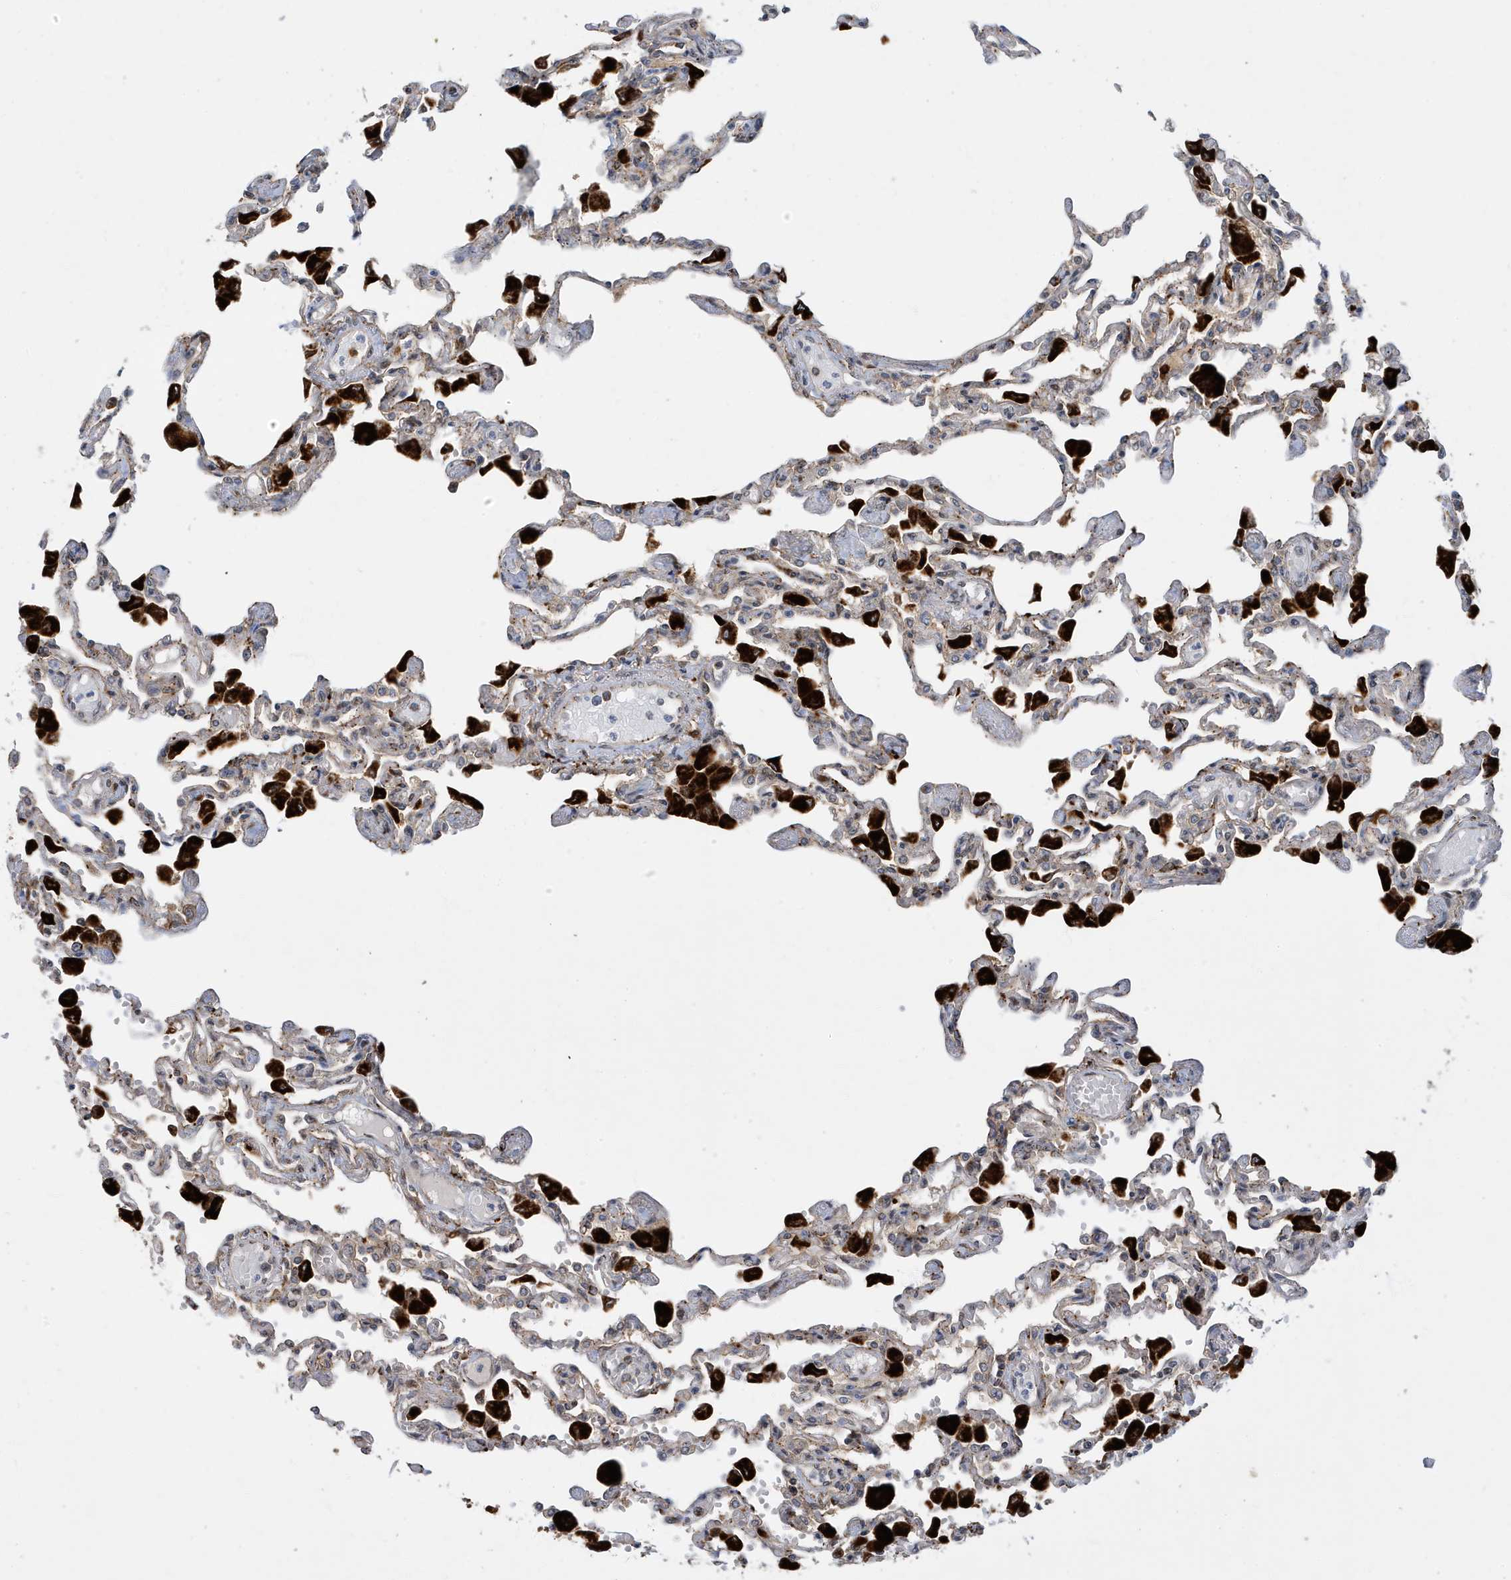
{"staining": {"intensity": "negative", "quantity": "none", "location": "none"}, "tissue": "lung", "cell_type": "Alveolar cells", "image_type": "normal", "snomed": [{"axis": "morphology", "description": "Normal tissue, NOS"}, {"axis": "topography", "description": "Bronchus"}, {"axis": "topography", "description": "Lung"}], "caption": "Immunohistochemistry (IHC) histopathology image of normal human lung stained for a protein (brown), which reveals no expression in alveolar cells. Brightfield microscopy of immunohistochemistry stained with DAB (brown) and hematoxylin (blue), captured at high magnification.", "gene": "ZNF507", "patient": {"sex": "female", "age": 49}}